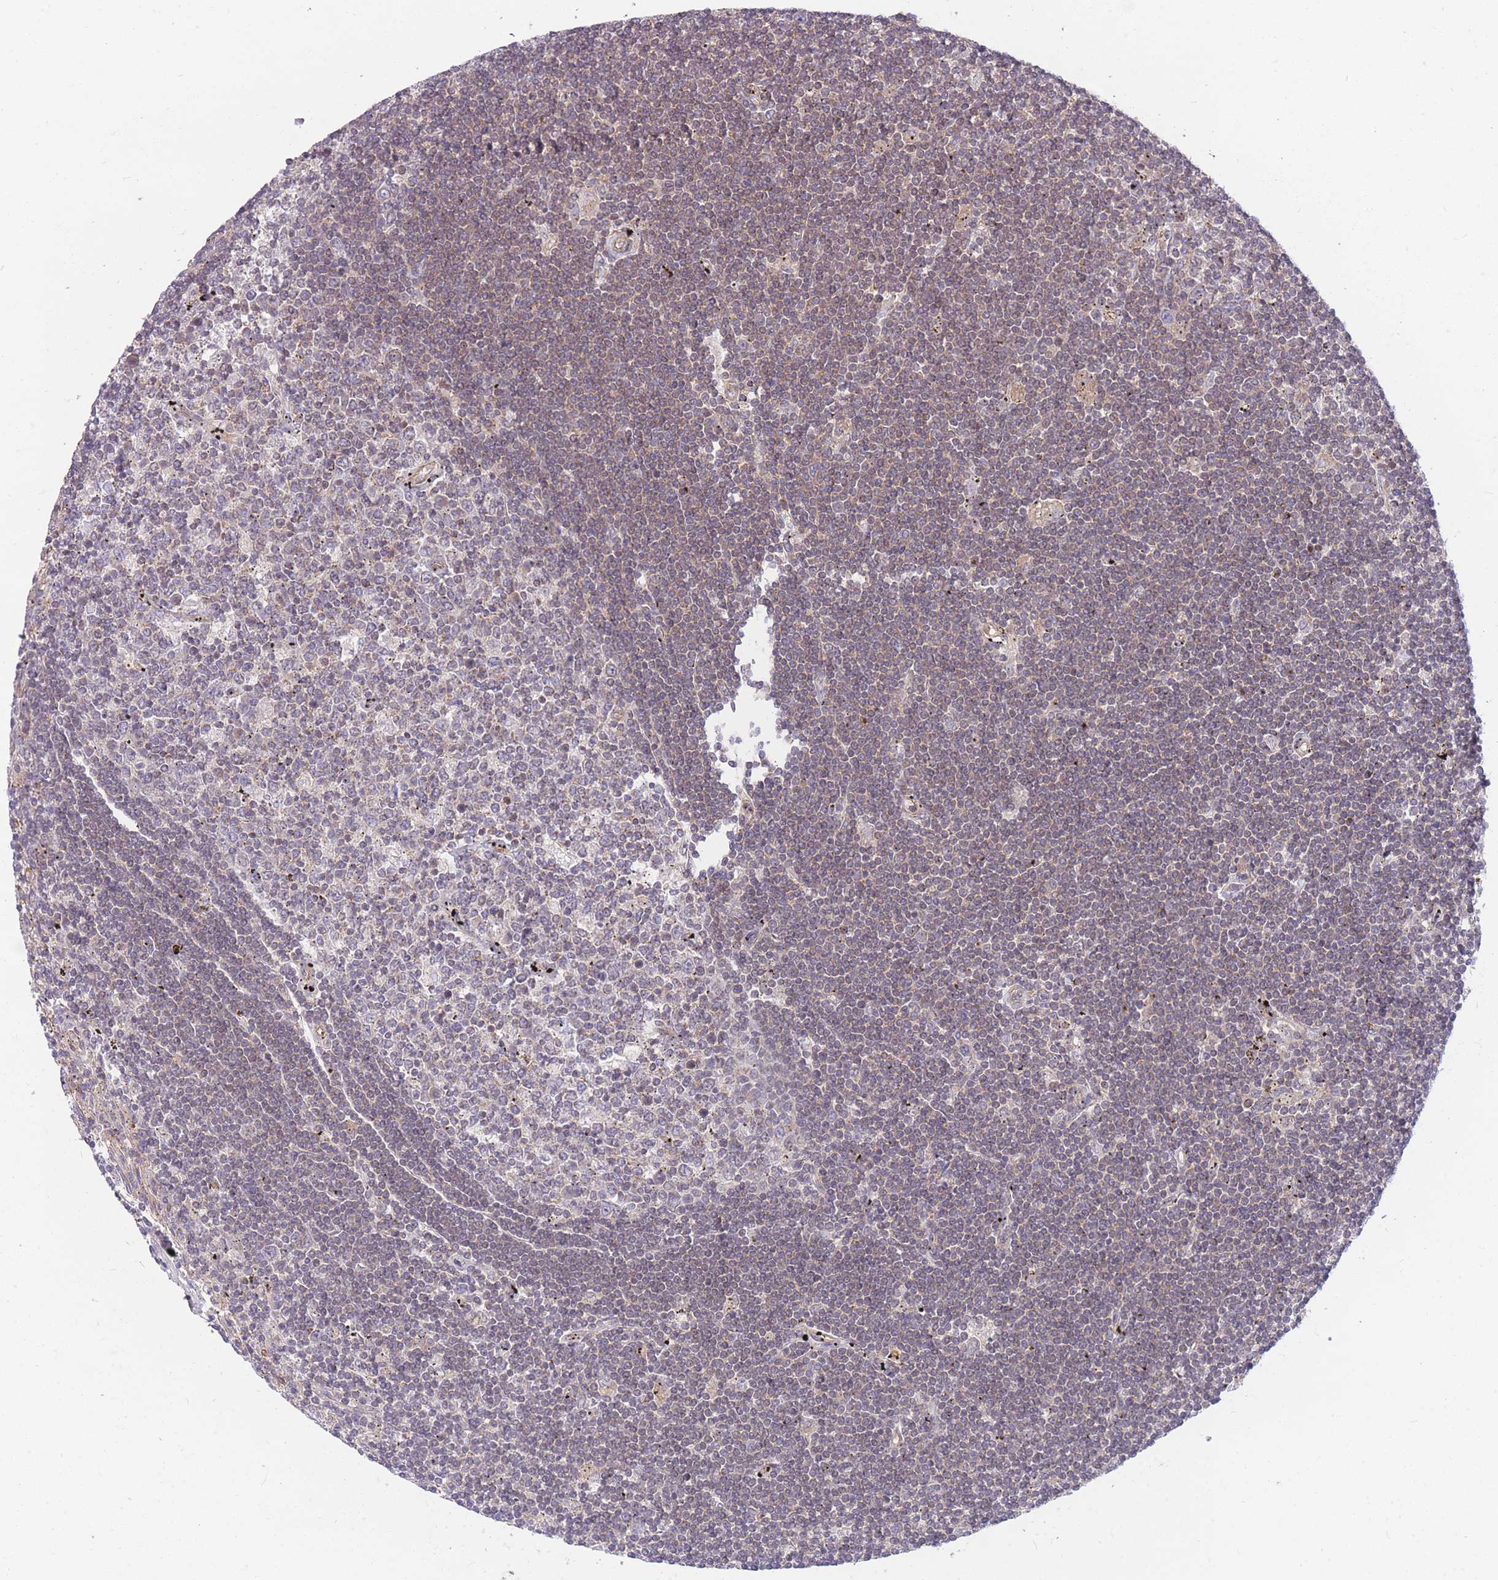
{"staining": {"intensity": "moderate", "quantity": "25%-75%", "location": "cytoplasmic/membranous"}, "tissue": "lymphoma", "cell_type": "Tumor cells", "image_type": "cancer", "snomed": [{"axis": "morphology", "description": "Malignant lymphoma, non-Hodgkin's type, Low grade"}, {"axis": "topography", "description": "Spleen"}], "caption": "Brown immunohistochemical staining in lymphoma reveals moderate cytoplasmic/membranous staining in about 25%-75% of tumor cells.", "gene": "GGA1", "patient": {"sex": "male", "age": 76}}